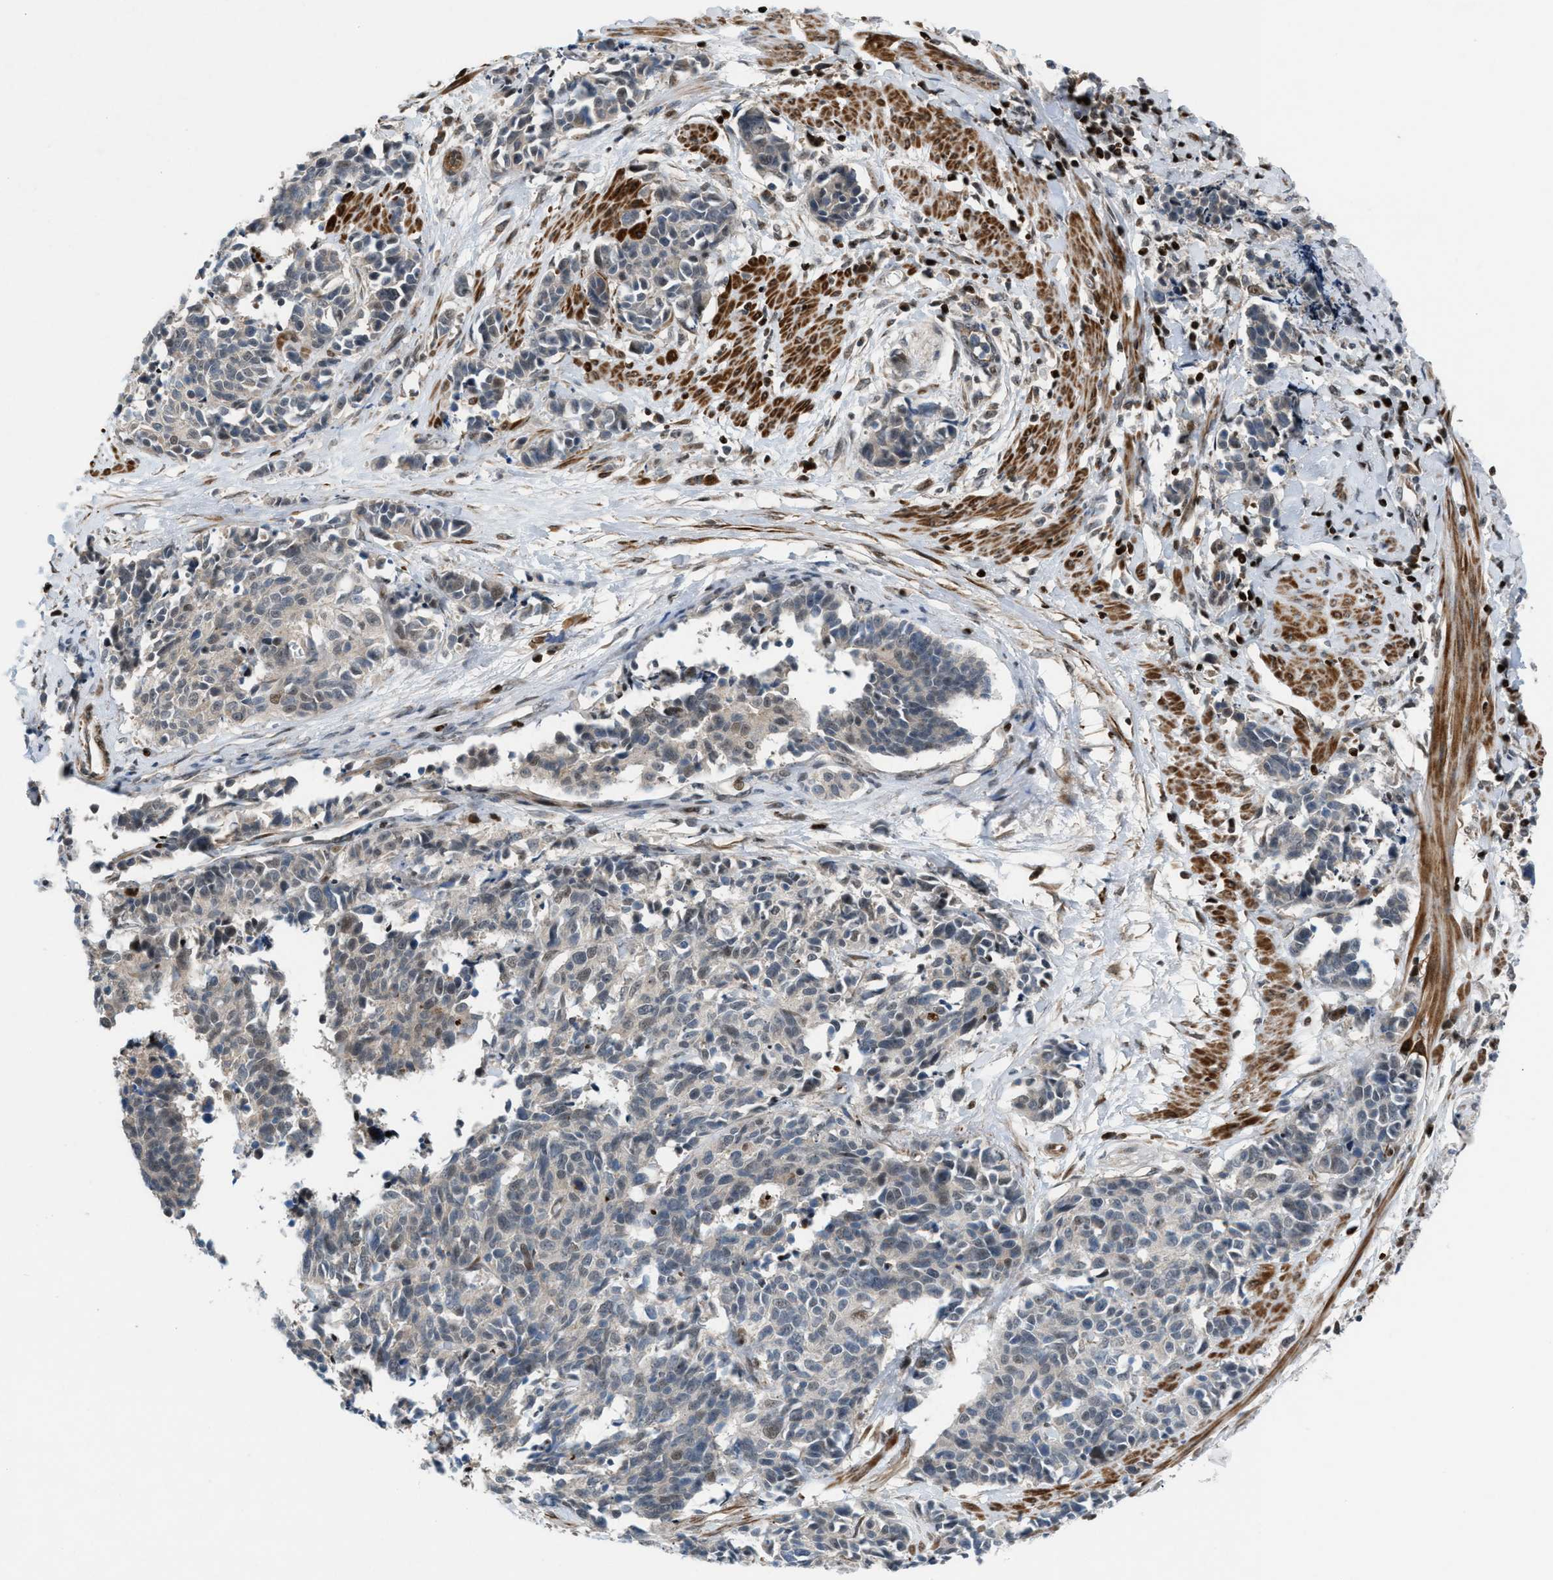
{"staining": {"intensity": "negative", "quantity": "none", "location": "none"}, "tissue": "cervical cancer", "cell_type": "Tumor cells", "image_type": "cancer", "snomed": [{"axis": "morphology", "description": "Squamous cell carcinoma, NOS"}, {"axis": "topography", "description": "Cervix"}], "caption": "Immunohistochemistry photomicrograph of neoplastic tissue: human cervical squamous cell carcinoma stained with DAB displays no significant protein positivity in tumor cells.", "gene": "ZNF276", "patient": {"sex": "female", "age": 35}}